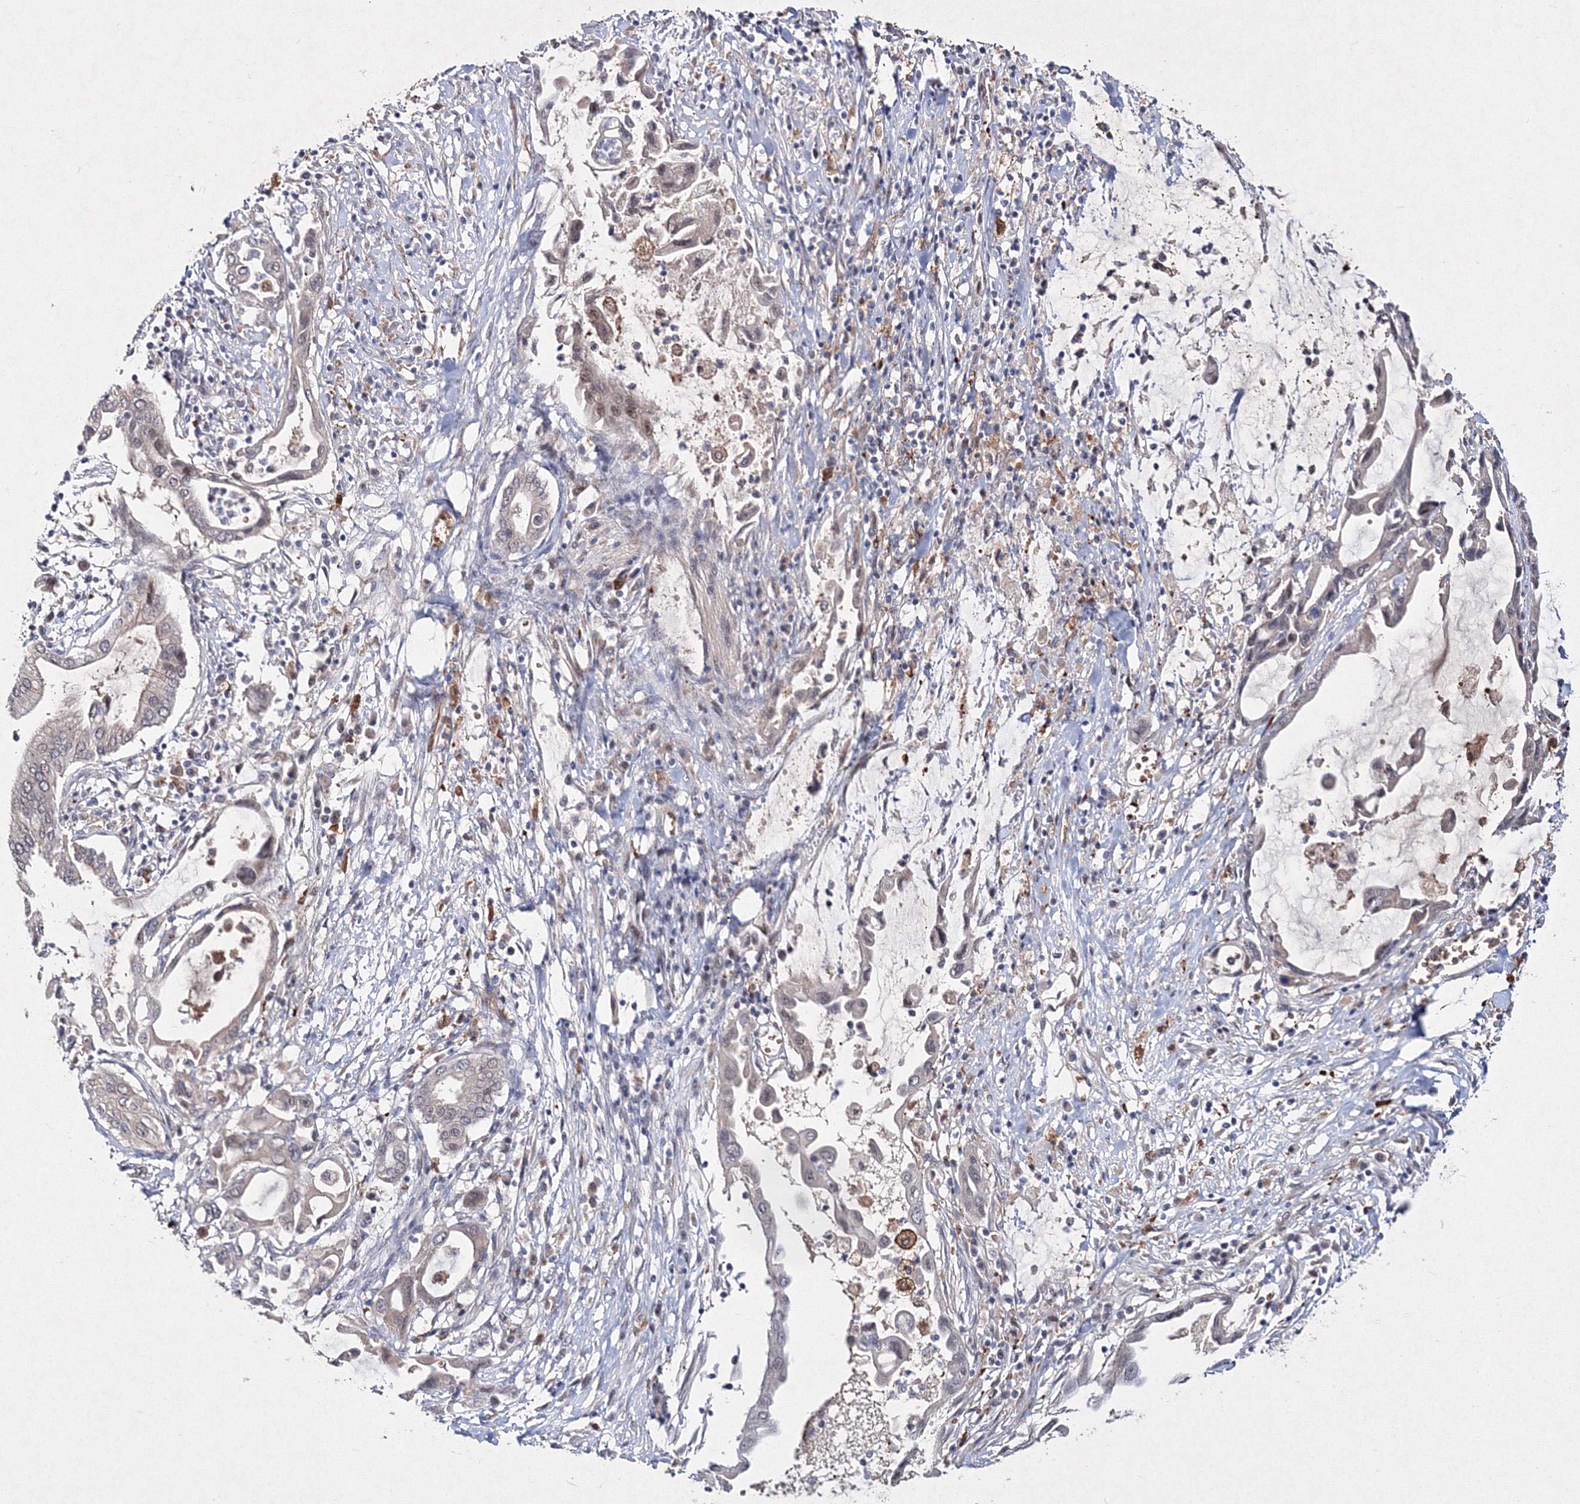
{"staining": {"intensity": "weak", "quantity": "<25%", "location": "nuclear"}, "tissue": "pancreatic cancer", "cell_type": "Tumor cells", "image_type": "cancer", "snomed": [{"axis": "morphology", "description": "Adenocarcinoma, NOS"}, {"axis": "topography", "description": "Pancreas"}], "caption": "Tumor cells show no significant positivity in pancreatic cancer (adenocarcinoma).", "gene": "C11orf52", "patient": {"sex": "female", "age": 57}}